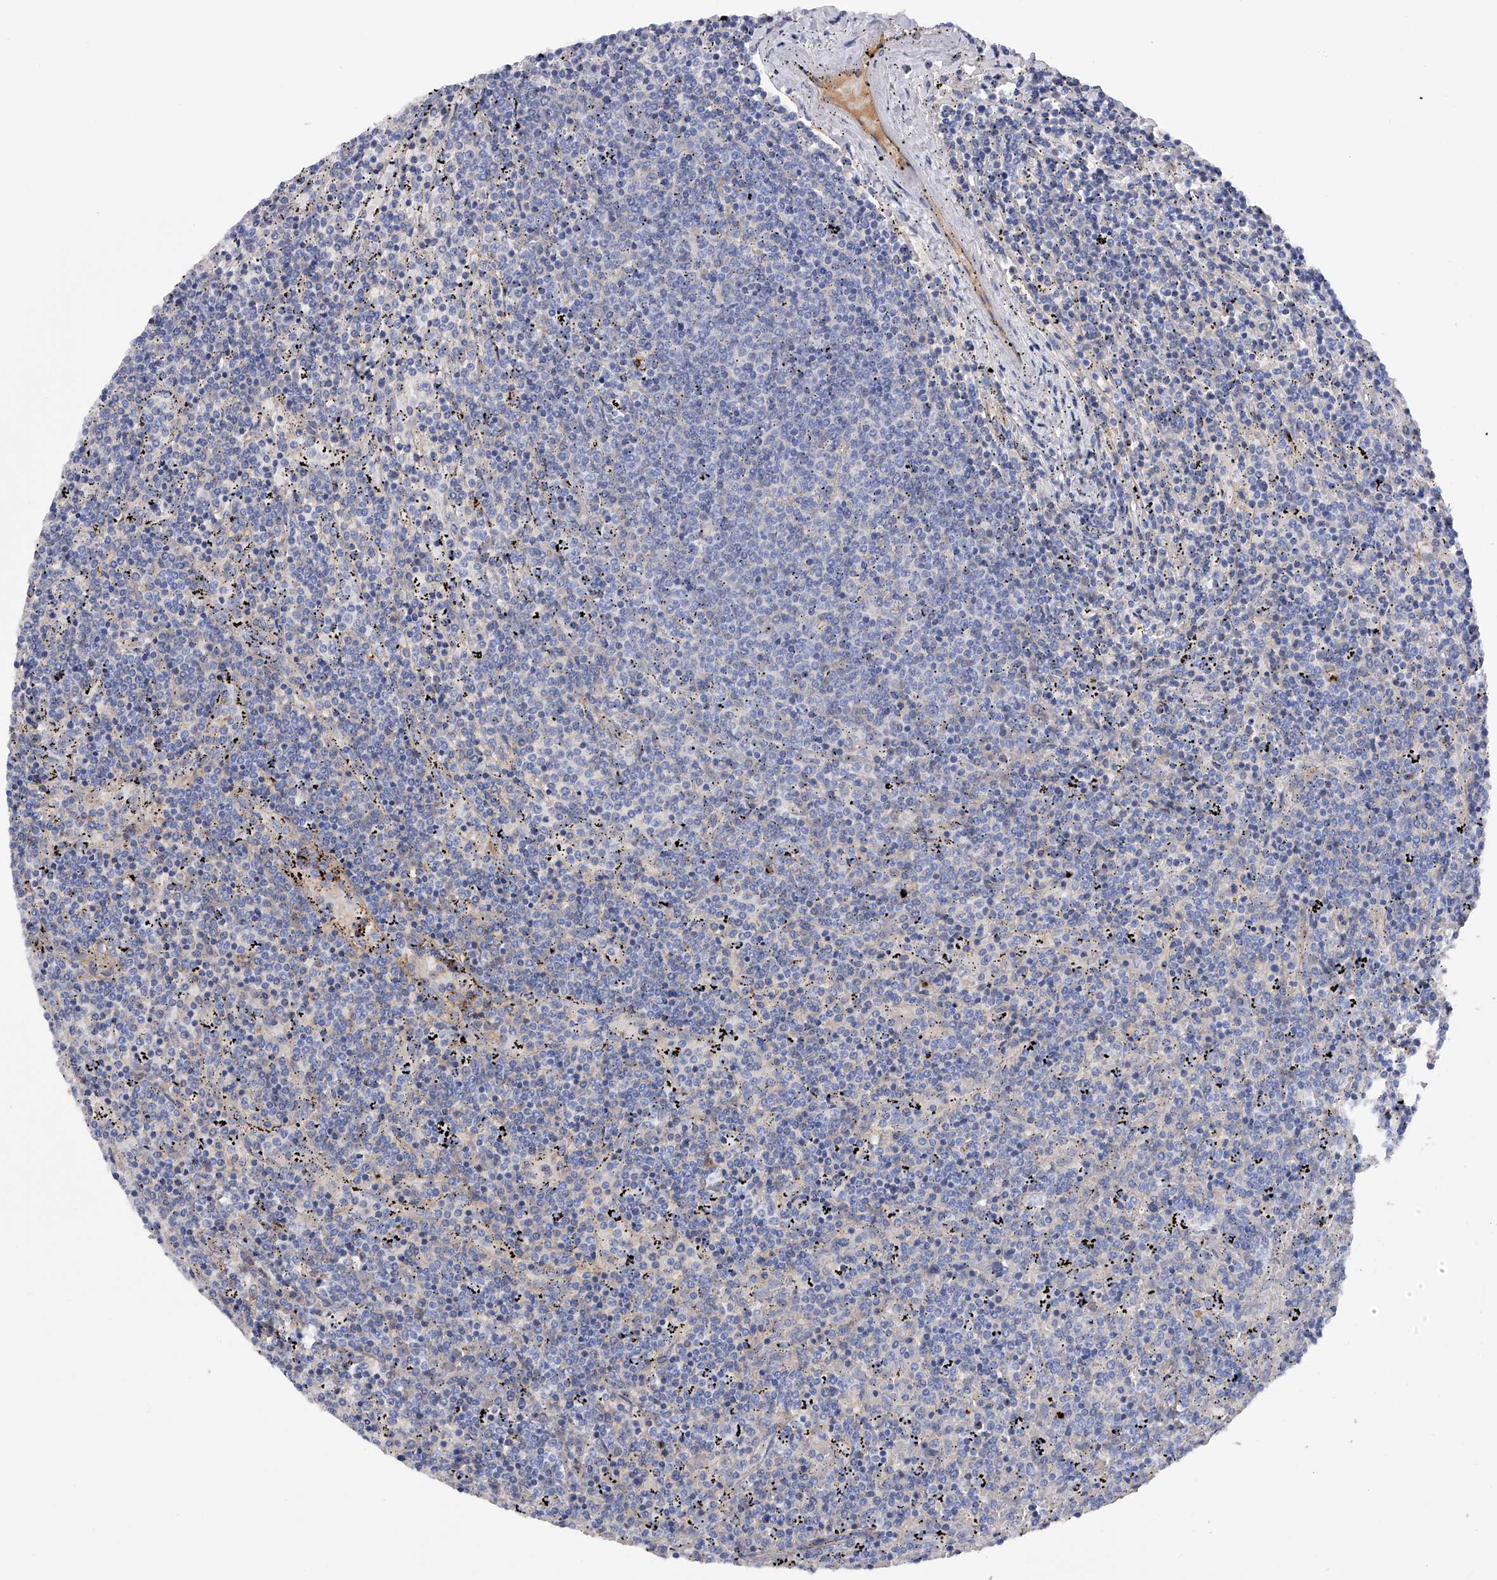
{"staining": {"intensity": "negative", "quantity": "none", "location": "none"}, "tissue": "lymphoma", "cell_type": "Tumor cells", "image_type": "cancer", "snomed": [{"axis": "morphology", "description": "Malignant lymphoma, non-Hodgkin's type, Low grade"}, {"axis": "topography", "description": "Spleen"}], "caption": "The photomicrograph exhibits no staining of tumor cells in lymphoma.", "gene": "RWDD2A", "patient": {"sex": "female", "age": 50}}